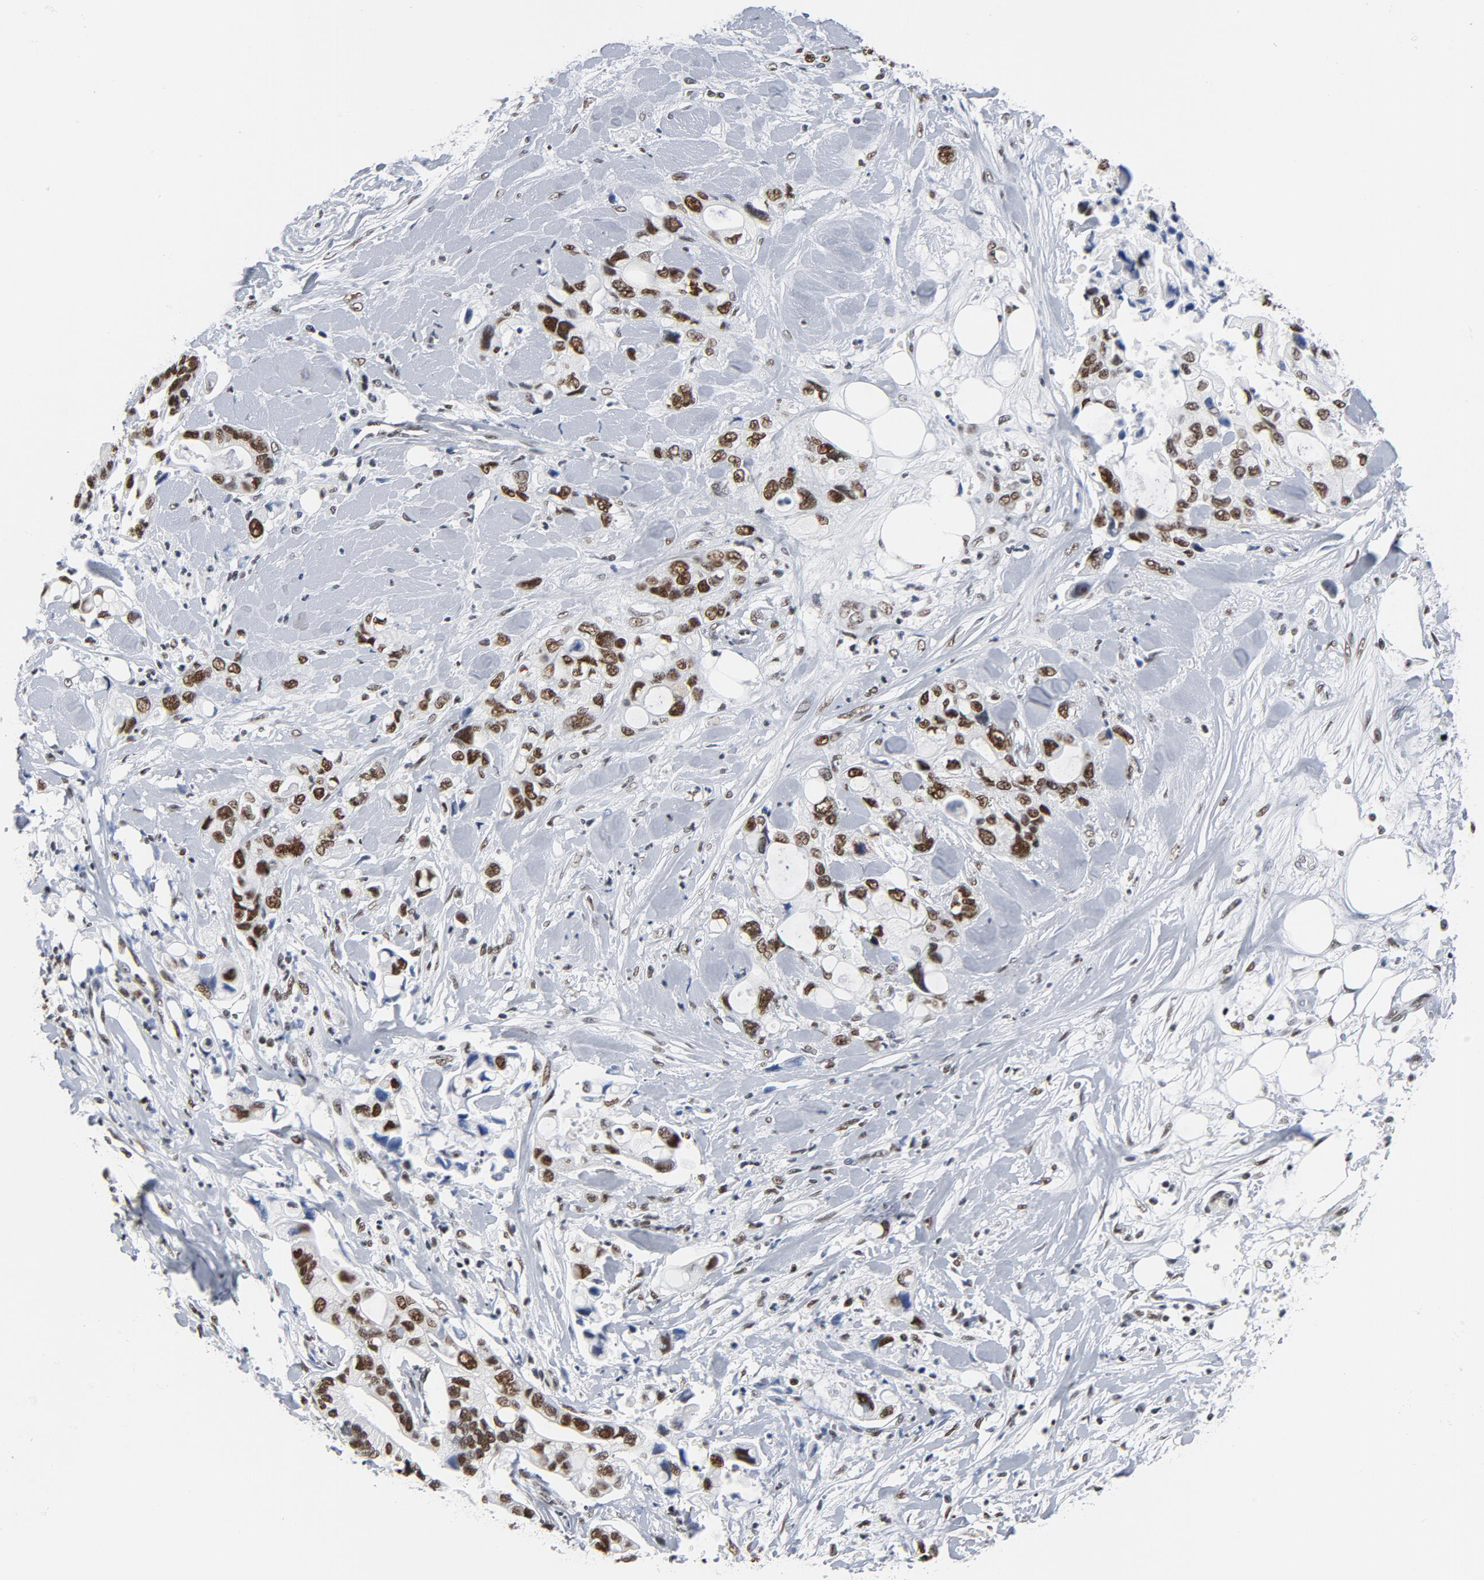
{"staining": {"intensity": "strong", "quantity": ">75%", "location": "cytoplasmic/membranous,nuclear"}, "tissue": "pancreatic cancer", "cell_type": "Tumor cells", "image_type": "cancer", "snomed": [{"axis": "morphology", "description": "Adenocarcinoma, NOS"}, {"axis": "topography", "description": "Pancreas"}], "caption": "Immunohistochemistry (IHC) histopathology image of pancreatic adenocarcinoma stained for a protein (brown), which shows high levels of strong cytoplasmic/membranous and nuclear staining in approximately >75% of tumor cells.", "gene": "CSTF2", "patient": {"sex": "male", "age": 70}}